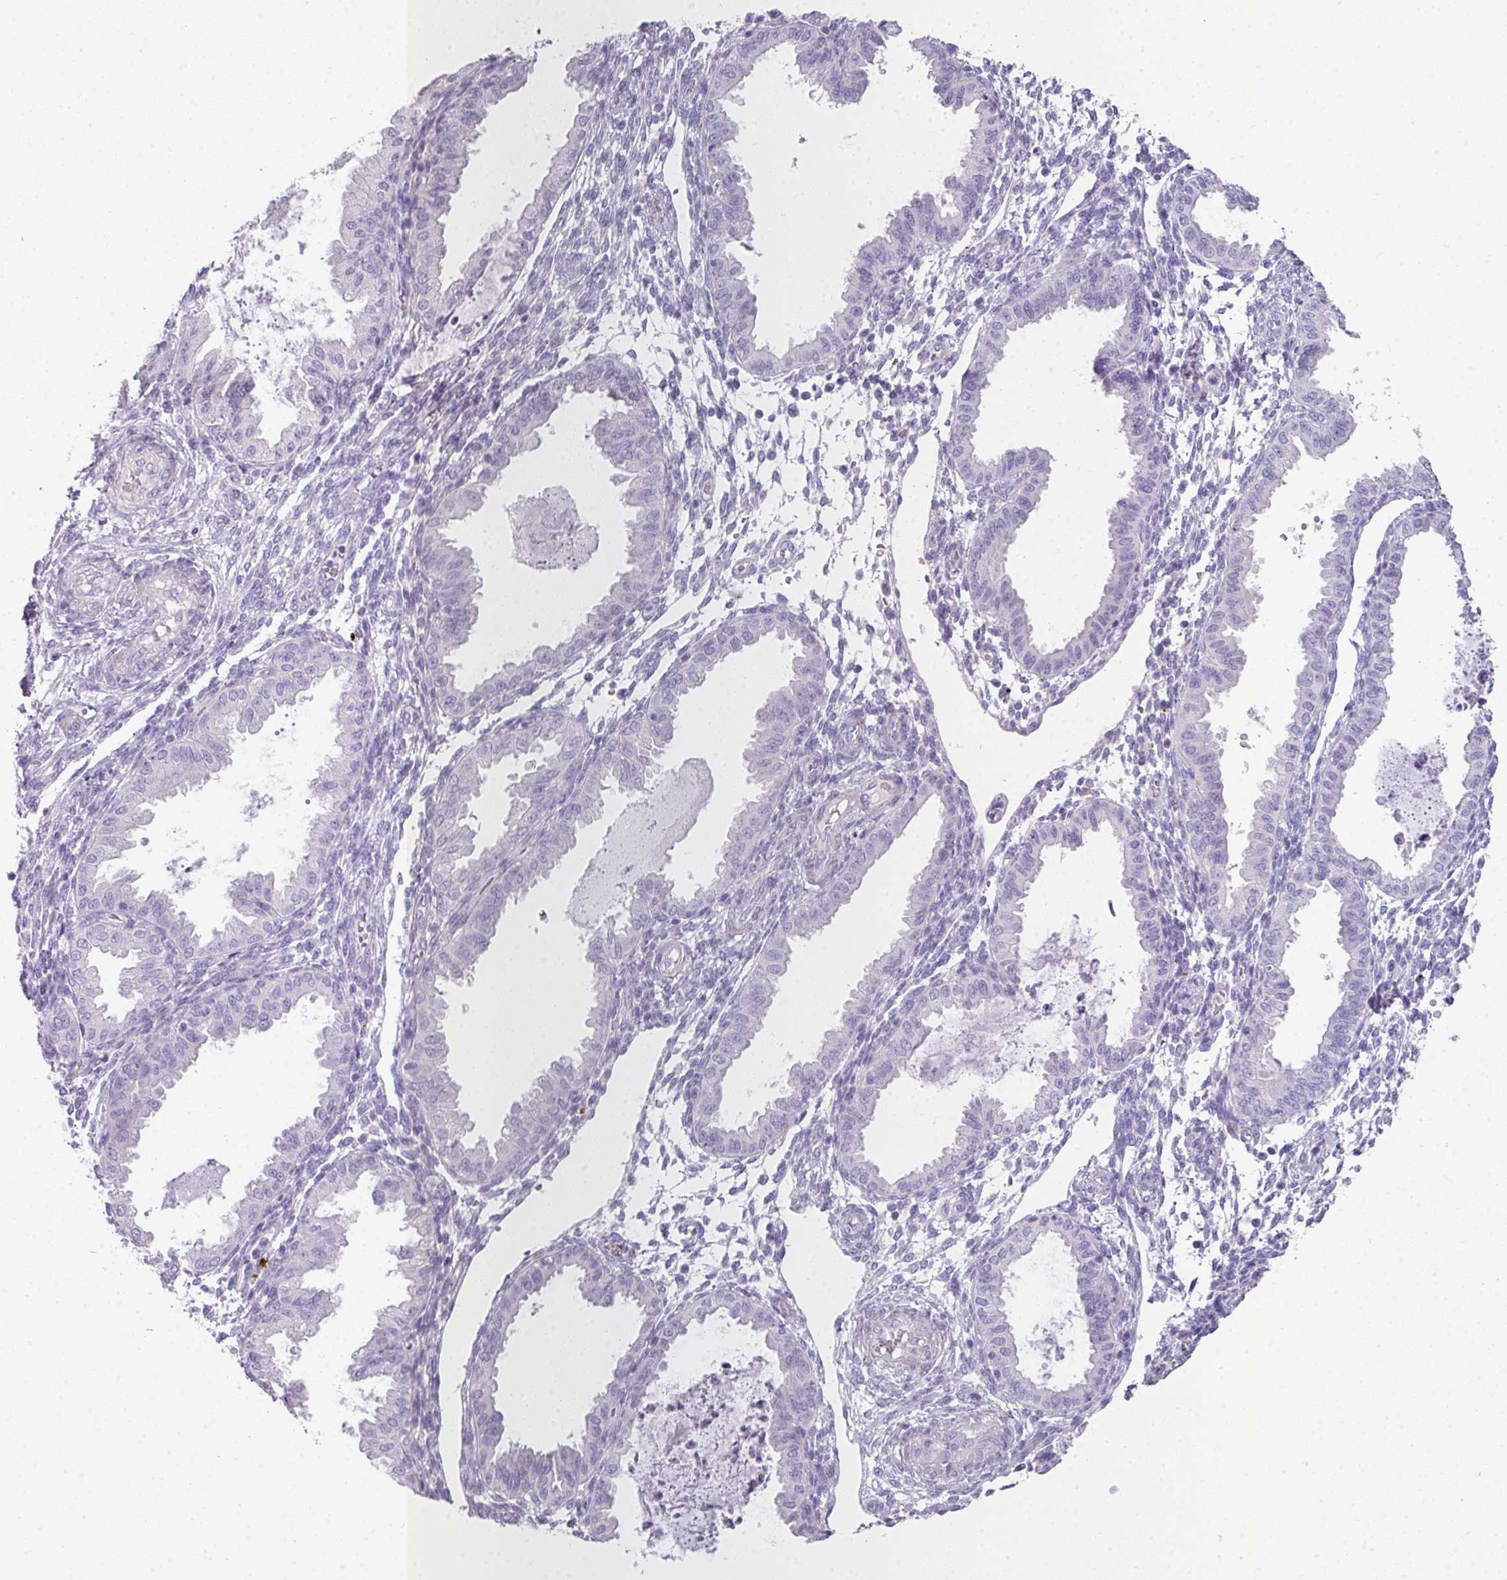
{"staining": {"intensity": "negative", "quantity": "none", "location": "none"}, "tissue": "endometrium", "cell_type": "Cells in endometrial stroma", "image_type": "normal", "snomed": [{"axis": "morphology", "description": "Normal tissue, NOS"}, {"axis": "topography", "description": "Endometrium"}], "caption": "Micrograph shows no protein staining in cells in endometrial stroma of unremarkable endometrium.", "gene": "GLI4", "patient": {"sex": "female", "age": 33}}